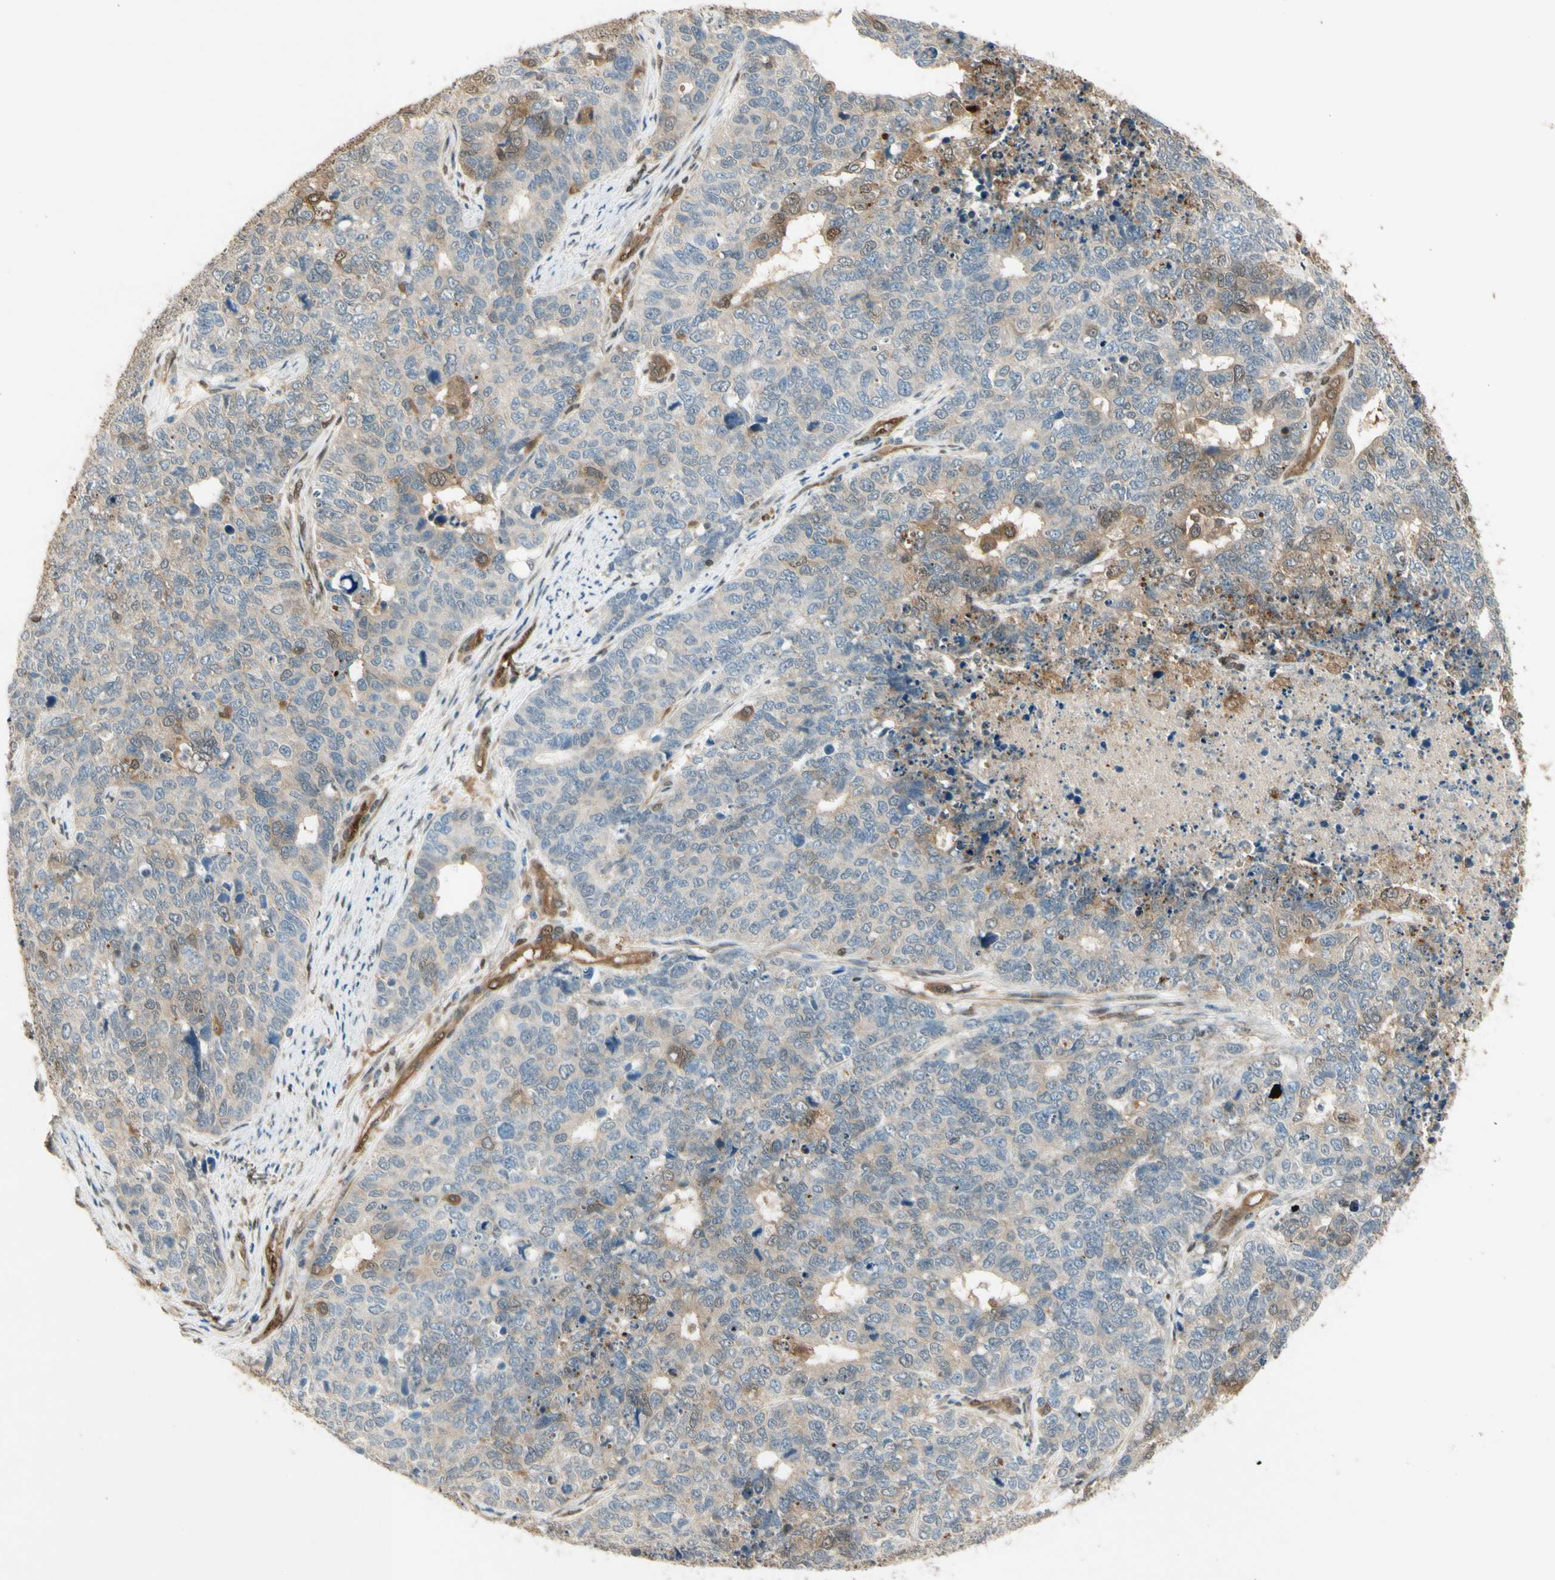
{"staining": {"intensity": "weak", "quantity": "25%-75%", "location": "cytoplasmic/membranous"}, "tissue": "cervical cancer", "cell_type": "Tumor cells", "image_type": "cancer", "snomed": [{"axis": "morphology", "description": "Squamous cell carcinoma, NOS"}, {"axis": "topography", "description": "Cervix"}], "caption": "An immunohistochemistry (IHC) micrograph of neoplastic tissue is shown. Protein staining in brown highlights weak cytoplasmic/membranous positivity in cervical cancer within tumor cells.", "gene": "SERPINB6", "patient": {"sex": "female", "age": 63}}